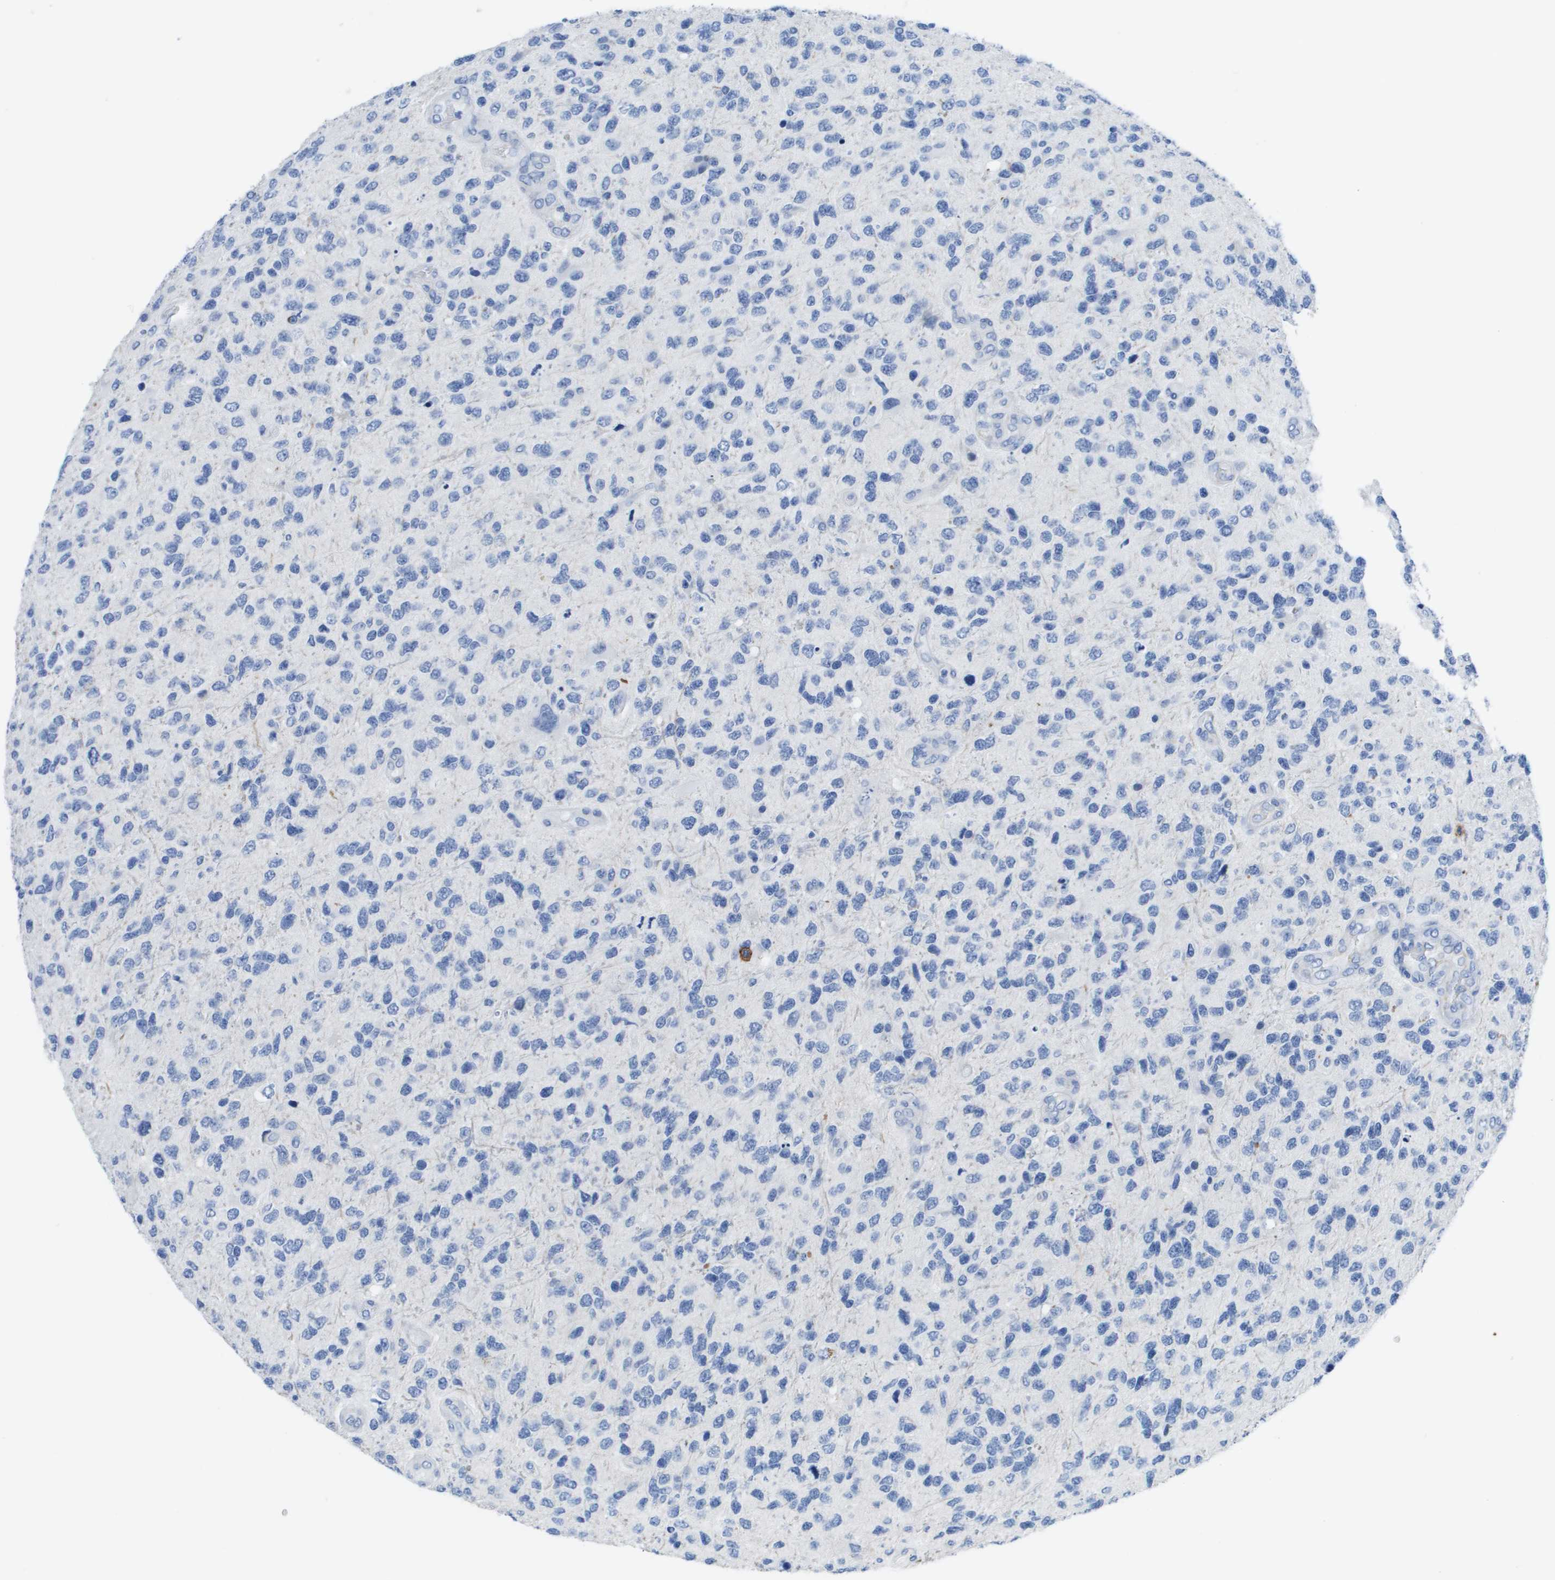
{"staining": {"intensity": "negative", "quantity": "none", "location": "none"}, "tissue": "glioma", "cell_type": "Tumor cells", "image_type": "cancer", "snomed": [{"axis": "morphology", "description": "Glioma, malignant, High grade"}, {"axis": "topography", "description": "Brain"}], "caption": "Immunohistochemistry (IHC) image of neoplastic tissue: glioma stained with DAB displays no significant protein staining in tumor cells.", "gene": "MS4A1", "patient": {"sex": "female", "age": 58}}